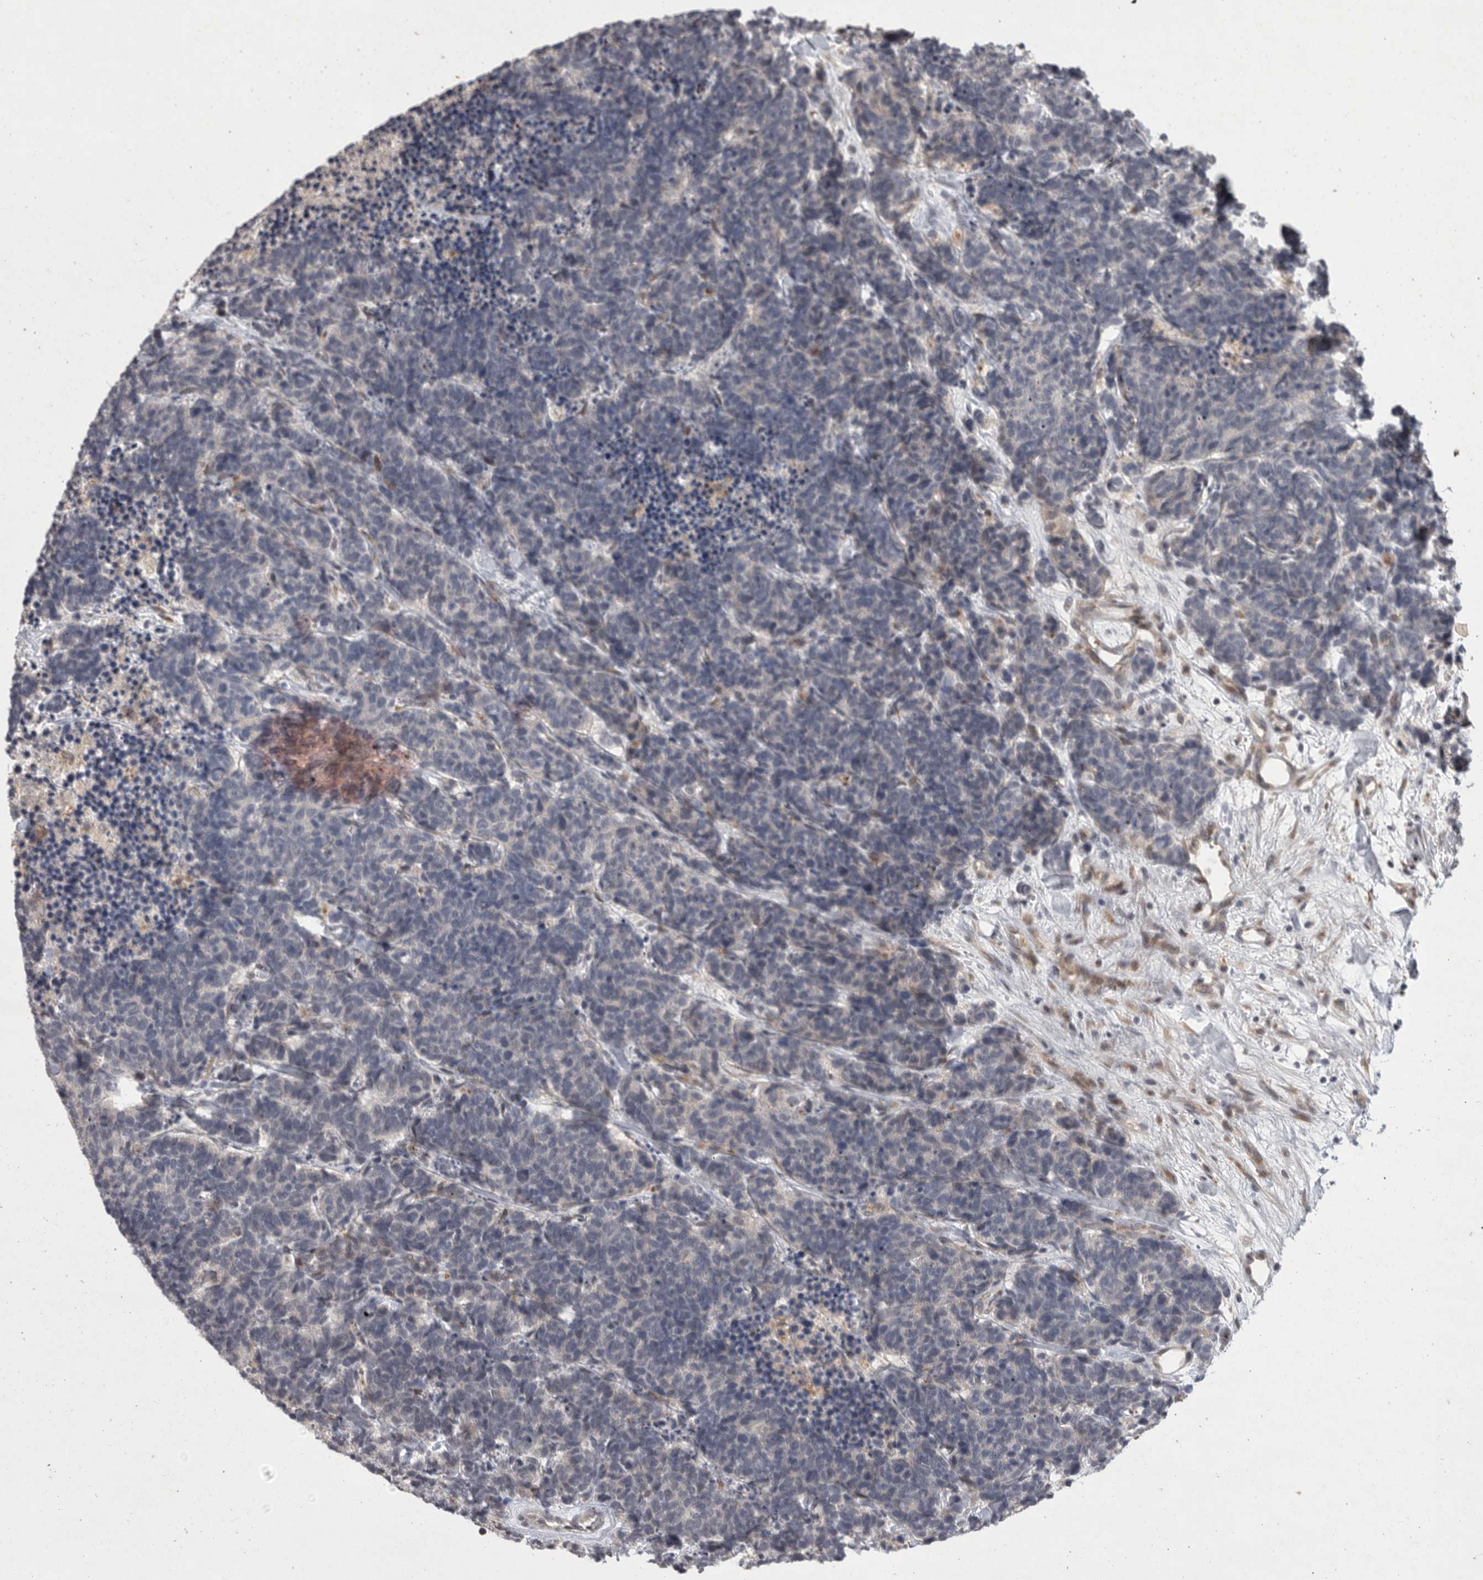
{"staining": {"intensity": "negative", "quantity": "none", "location": "none"}, "tissue": "carcinoid", "cell_type": "Tumor cells", "image_type": "cancer", "snomed": [{"axis": "morphology", "description": "Carcinoma, NOS"}, {"axis": "morphology", "description": "Carcinoid, malignant, NOS"}, {"axis": "topography", "description": "Urinary bladder"}], "caption": "Protein analysis of carcinoid demonstrates no significant expression in tumor cells. The staining was performed using DAB (3,3'-diaminobenzidine) to visualize the protein expression in brown, while the nuclei were stained in blue with hematoxylin (Magnification: 20x).", "gene": "MAN2A1", "patient": {"sex": "male", "age": 57}}